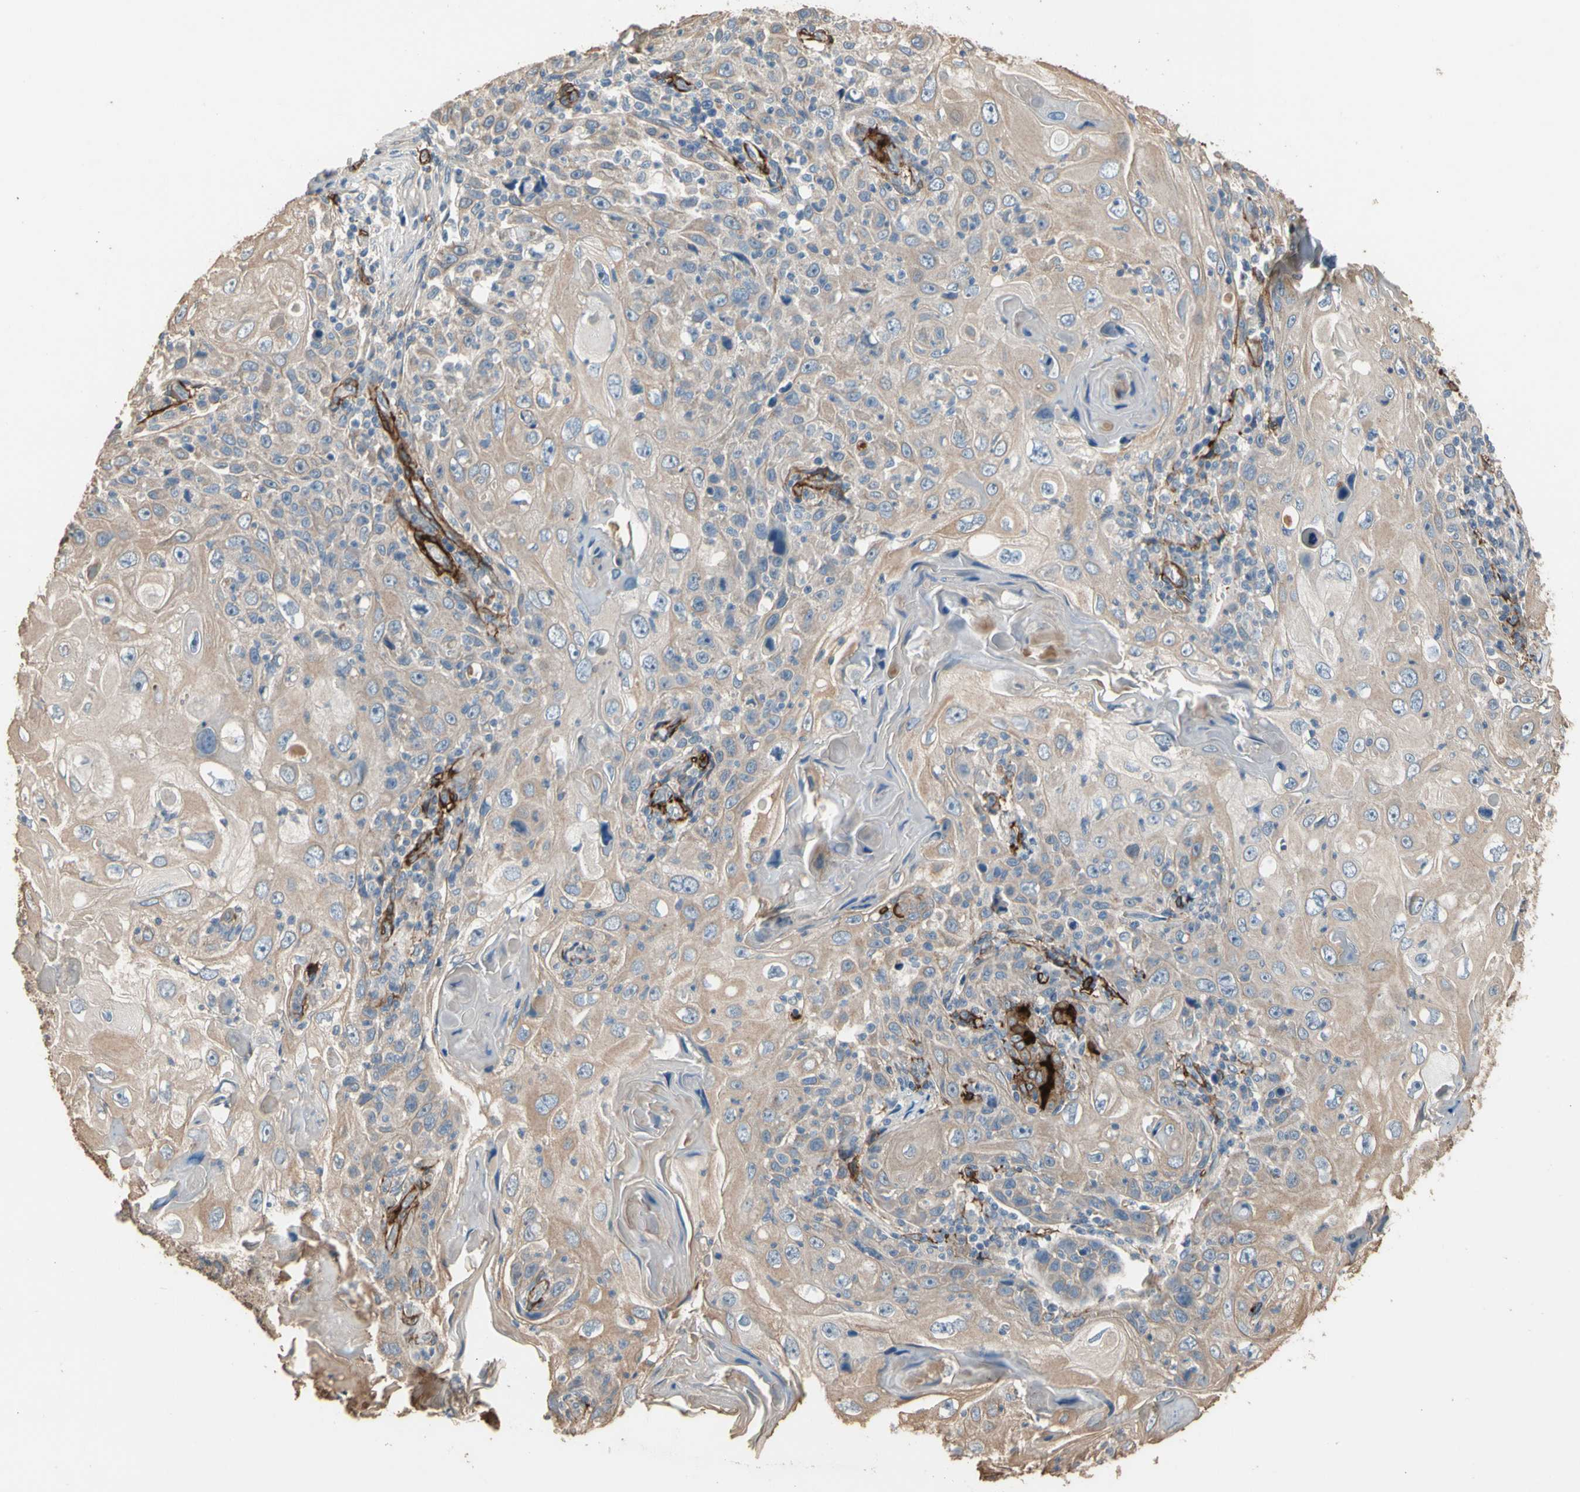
{"staining": {"intensity": "weak", "quantity": ">75%", "location": "cytoplasmic/membranous"}, "tissue": "skin cancer", "cell_type": "Tumor cells", "image_type": "cancer", "snomed": [{"axis": "morphology", "description": "Squamous cell carcinoma, NOS"}, {"axis": "topography", "description": "Skin"}], "caption": "Protein analysis of squamous cell carcinoma (skin) tissue shows weak cytoplasmic/membranous positivity in approximately >75% of tumor cells.", "gene": "SUSD2", "patient": {"sex": "female", "age": 88}}